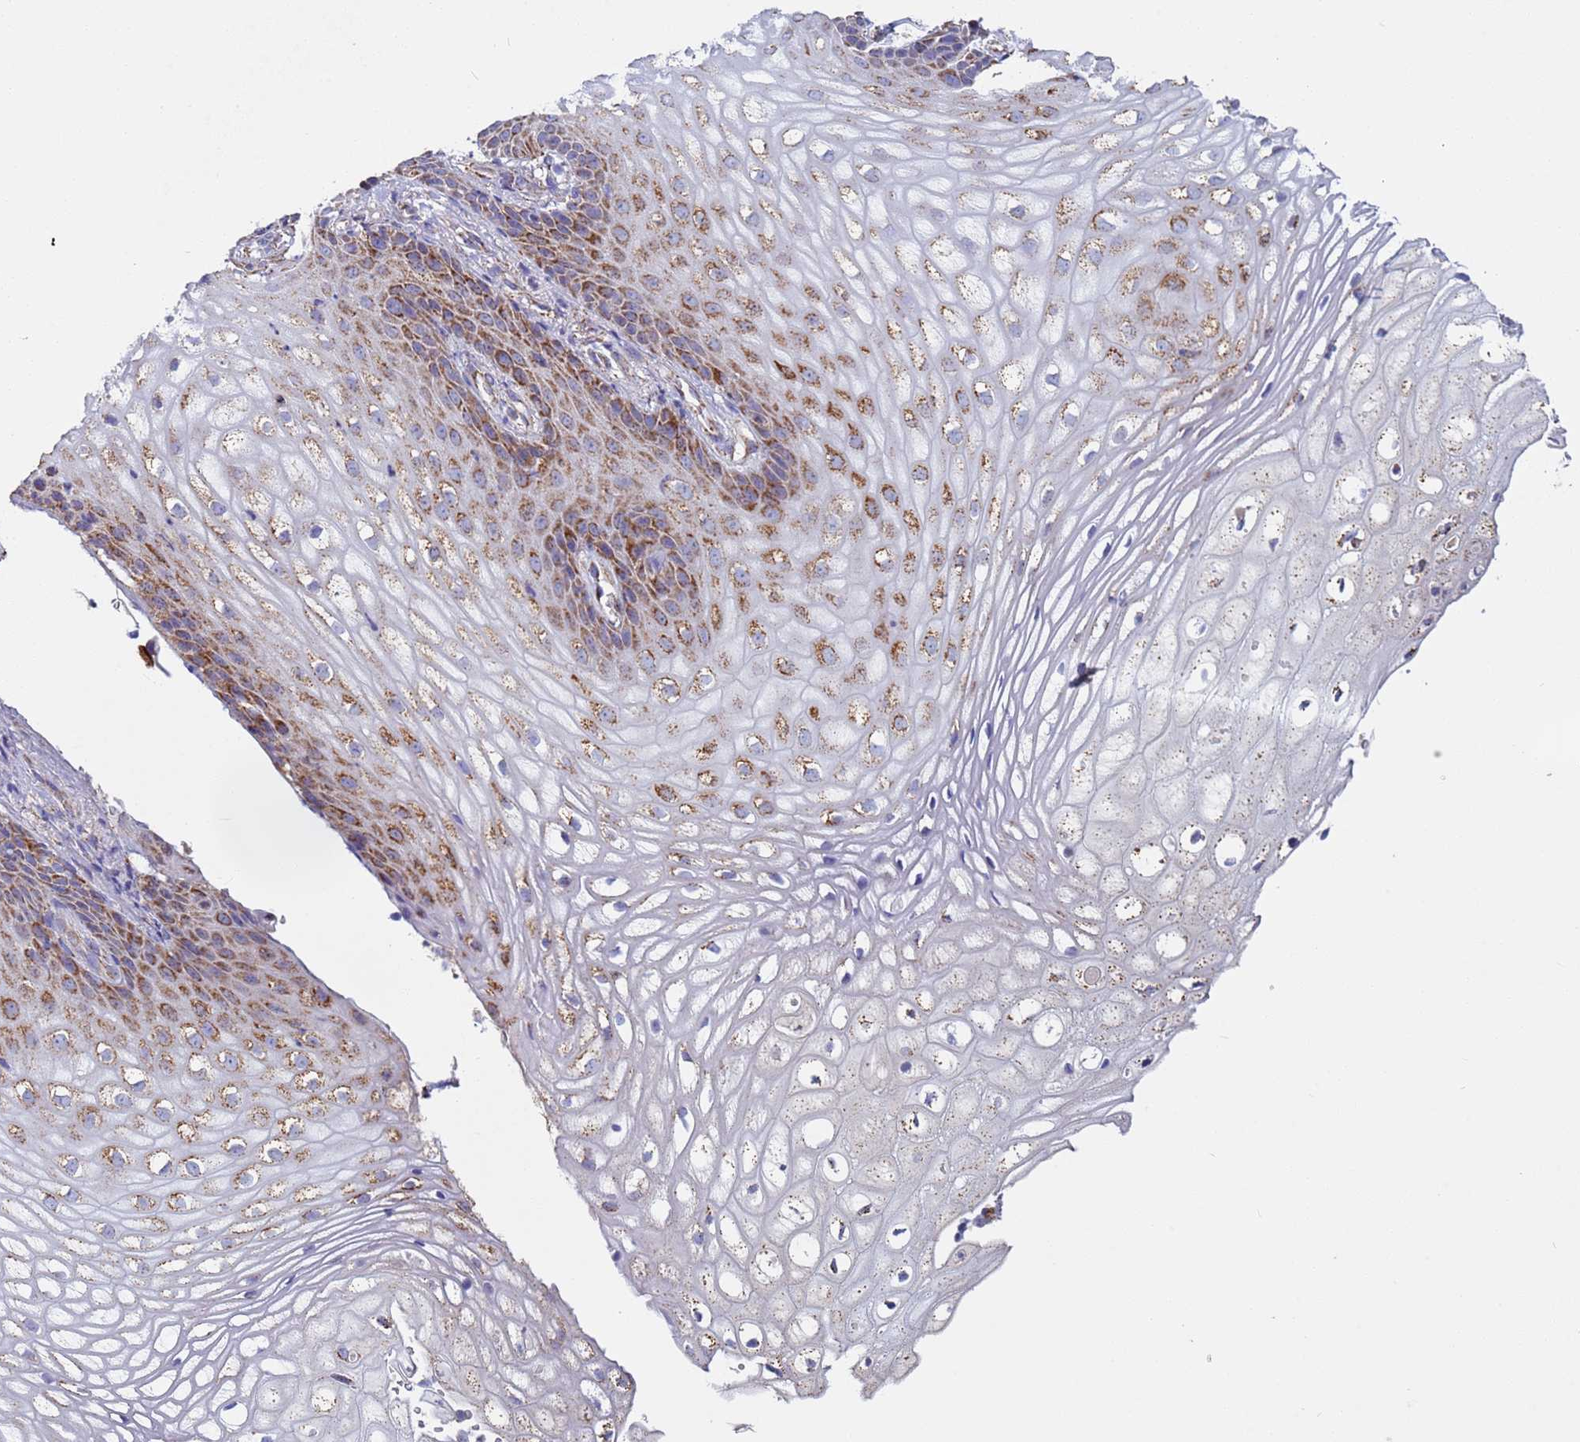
{"staining": {"intensity": "moderate", "quantity": "25%-75%", "location": "cytoplasmic/membranous"}, "tissue": "vagina", "cell_type": "Squamous epithelial cells", "image_type": "normal", "snomed": [{"axis": "morphology", "description": "Normal tissue, NOS"}, {"axis": "topography", "description": "Vagina"}], "caption": "Moderate cytoplasmic/membranous positivity is seen in about 25%-75% of squamous epithelial cells in unremarkable vagina. (DAB IHC with brightfield microscopy, high magnification).", "gene": "ZBTB39", "patient": {"sex": "female", "age": 60}}